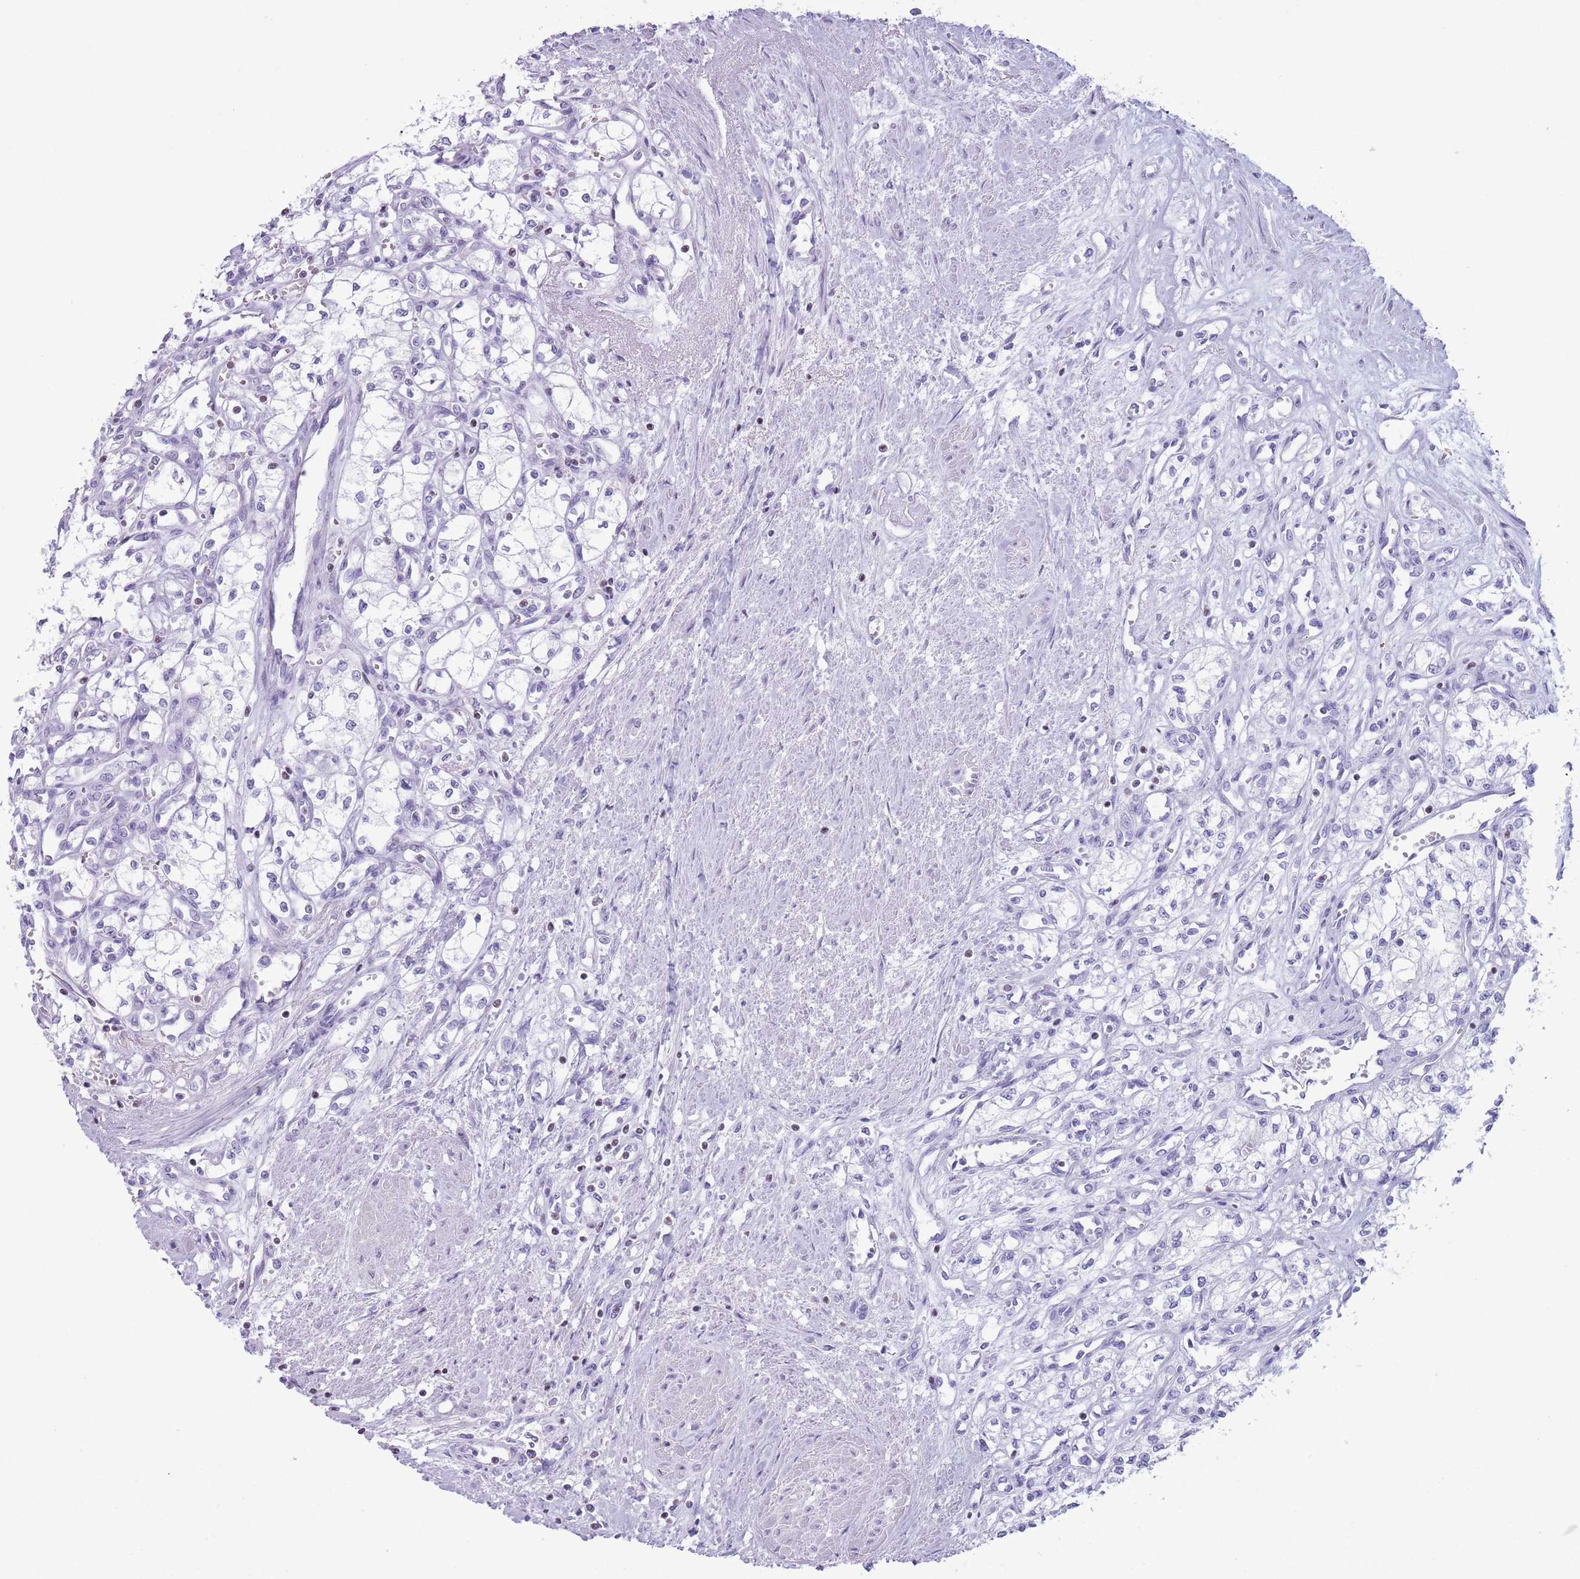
{"staining": {"intensity": "negative", "quantity": "none", "location": "none"}, "tissue": "renal cancer", "cell_type": "Tumor cells", "image_type": "cancer", "snomed": [{"axis": "morphology", "description": "Adenocarcinoma, NOS"}, {"axis": "topography", "description": "Kidney"}], "caption": "IHC photomicrograph of human renal cancer stained for a protein (brown), which displays no expression in tumor cells.", "gene": "BCL11B", "patient": {"sex": "male", "age": 59}}